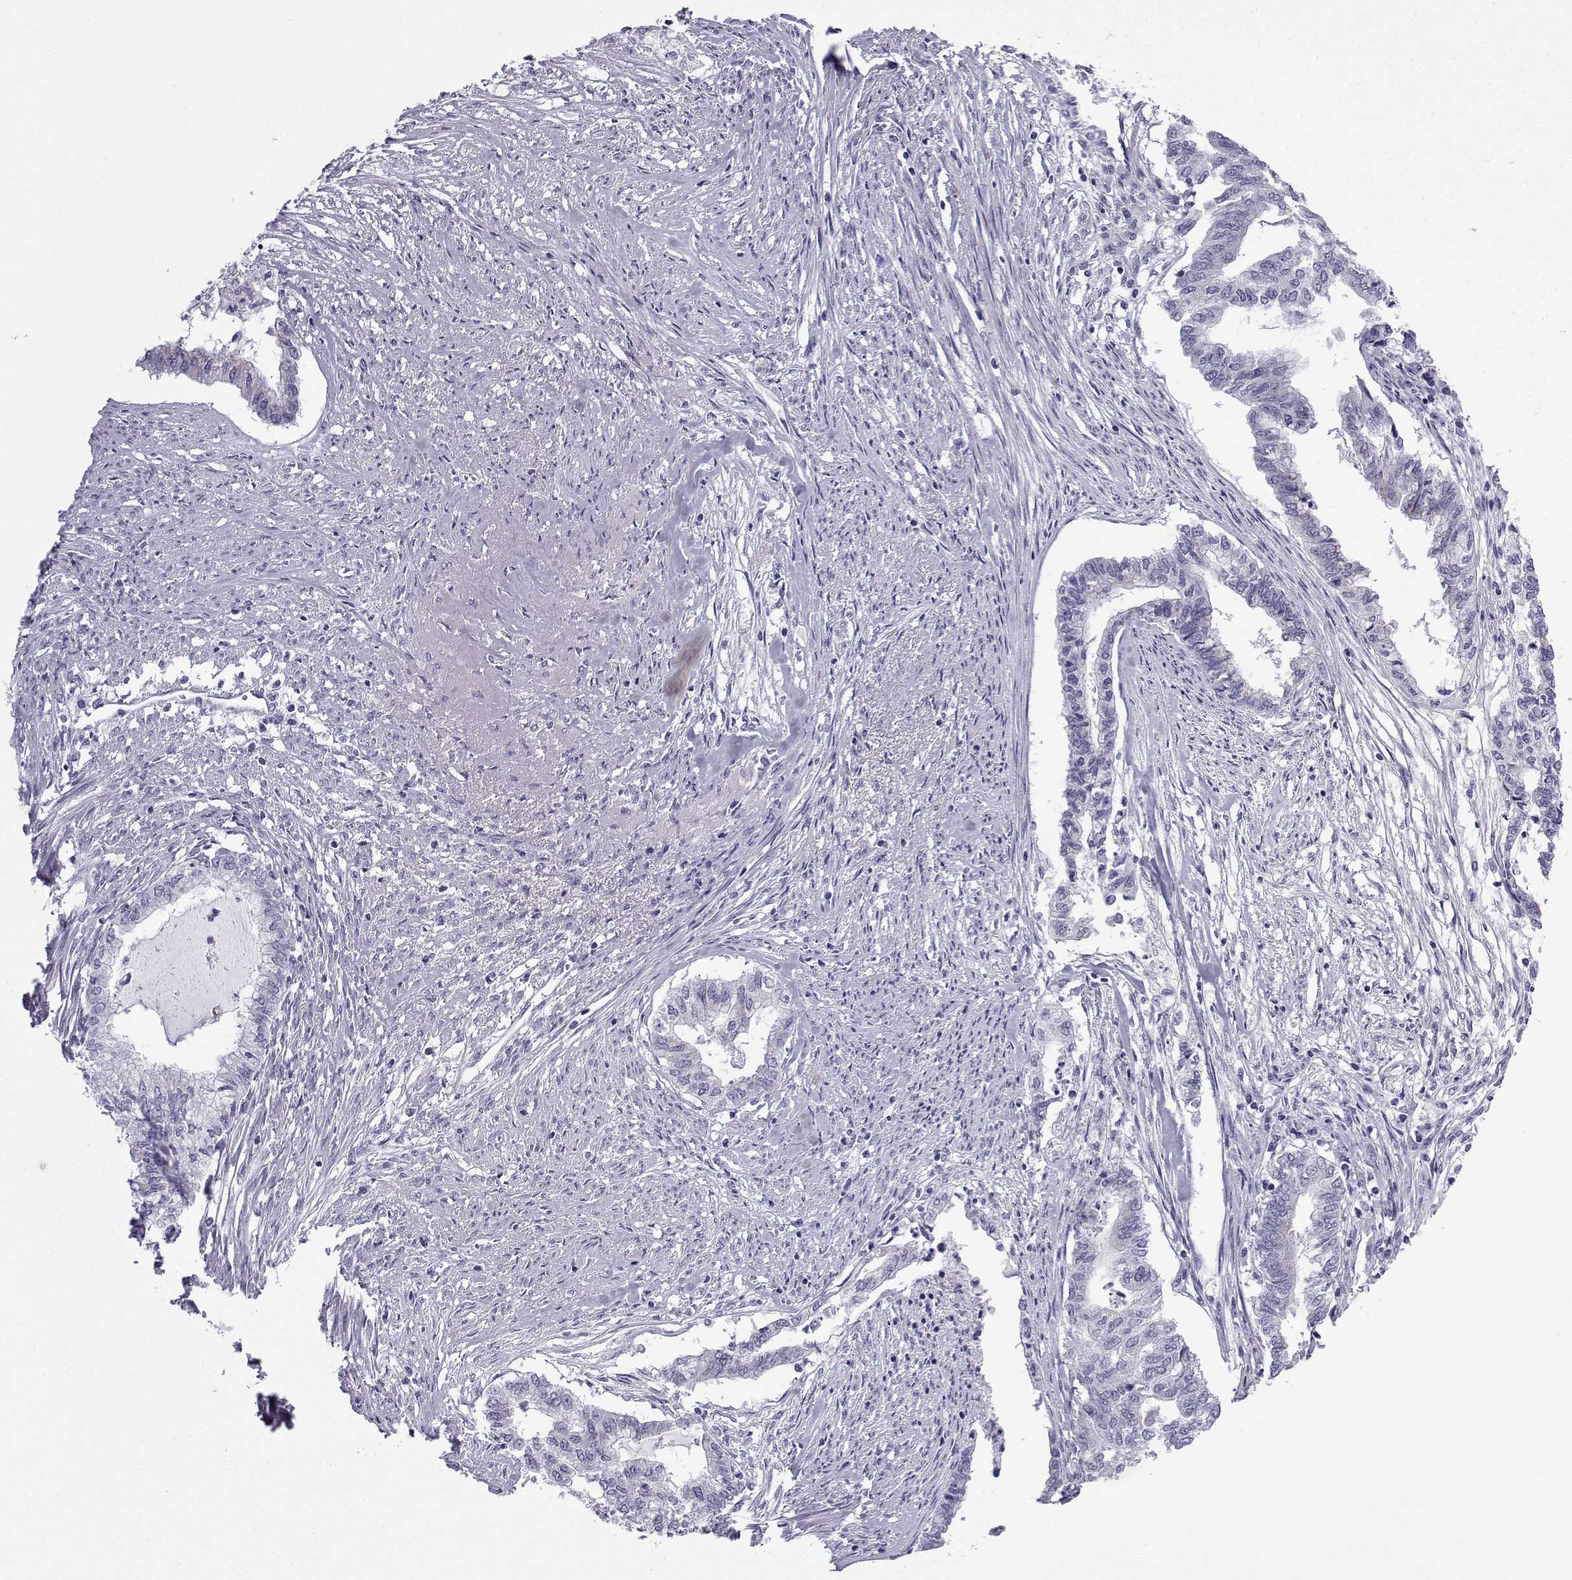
{"staining": {"intensity": "negative", "quantity": "none", "location": "none"}, "tissue": "endometrial cancer", "cell_type": "Tumor cells", "image_type": "cancer", "snomed": [{"axis": "morphology", "description": "Adenocarcinoma, NOS"}, {"axis": "topography", "description": "Endometrium"}], "caption": "Tumor cells are negative for protein expression in human endometrial adenocarcinoma.", "gene": "ACRBP", "patient": {"sex": "female", "age": 79}}